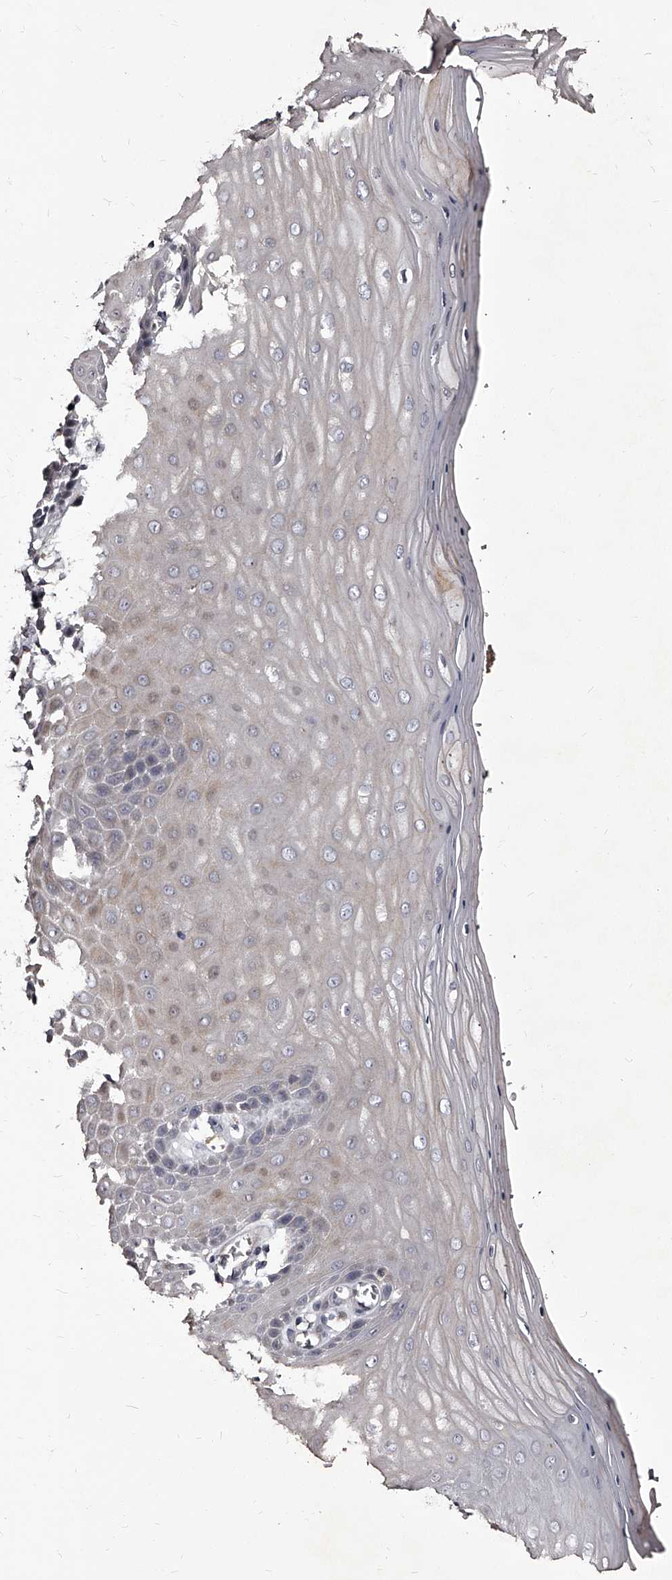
{"staining": {"intensity": "negative", "quantity": "none", "location": "none"}, "tissue": "cervix", "cell_type": "Glandular cells", "image_type": "normal", "snomed": [{"axis": "morphology", "description": "Normal tissue, NOS"}, {"axis": "topography", "description": "Cervix"}], "caption": "This photomicrograph is of benign cervix stained with immunohistochemistry to label a protein in brown with the nuclei are counter-stained blue. There is no expression in glandular cells.", "gene": "RSC1A1", "patient": {"sex": "female", "age": 55}}